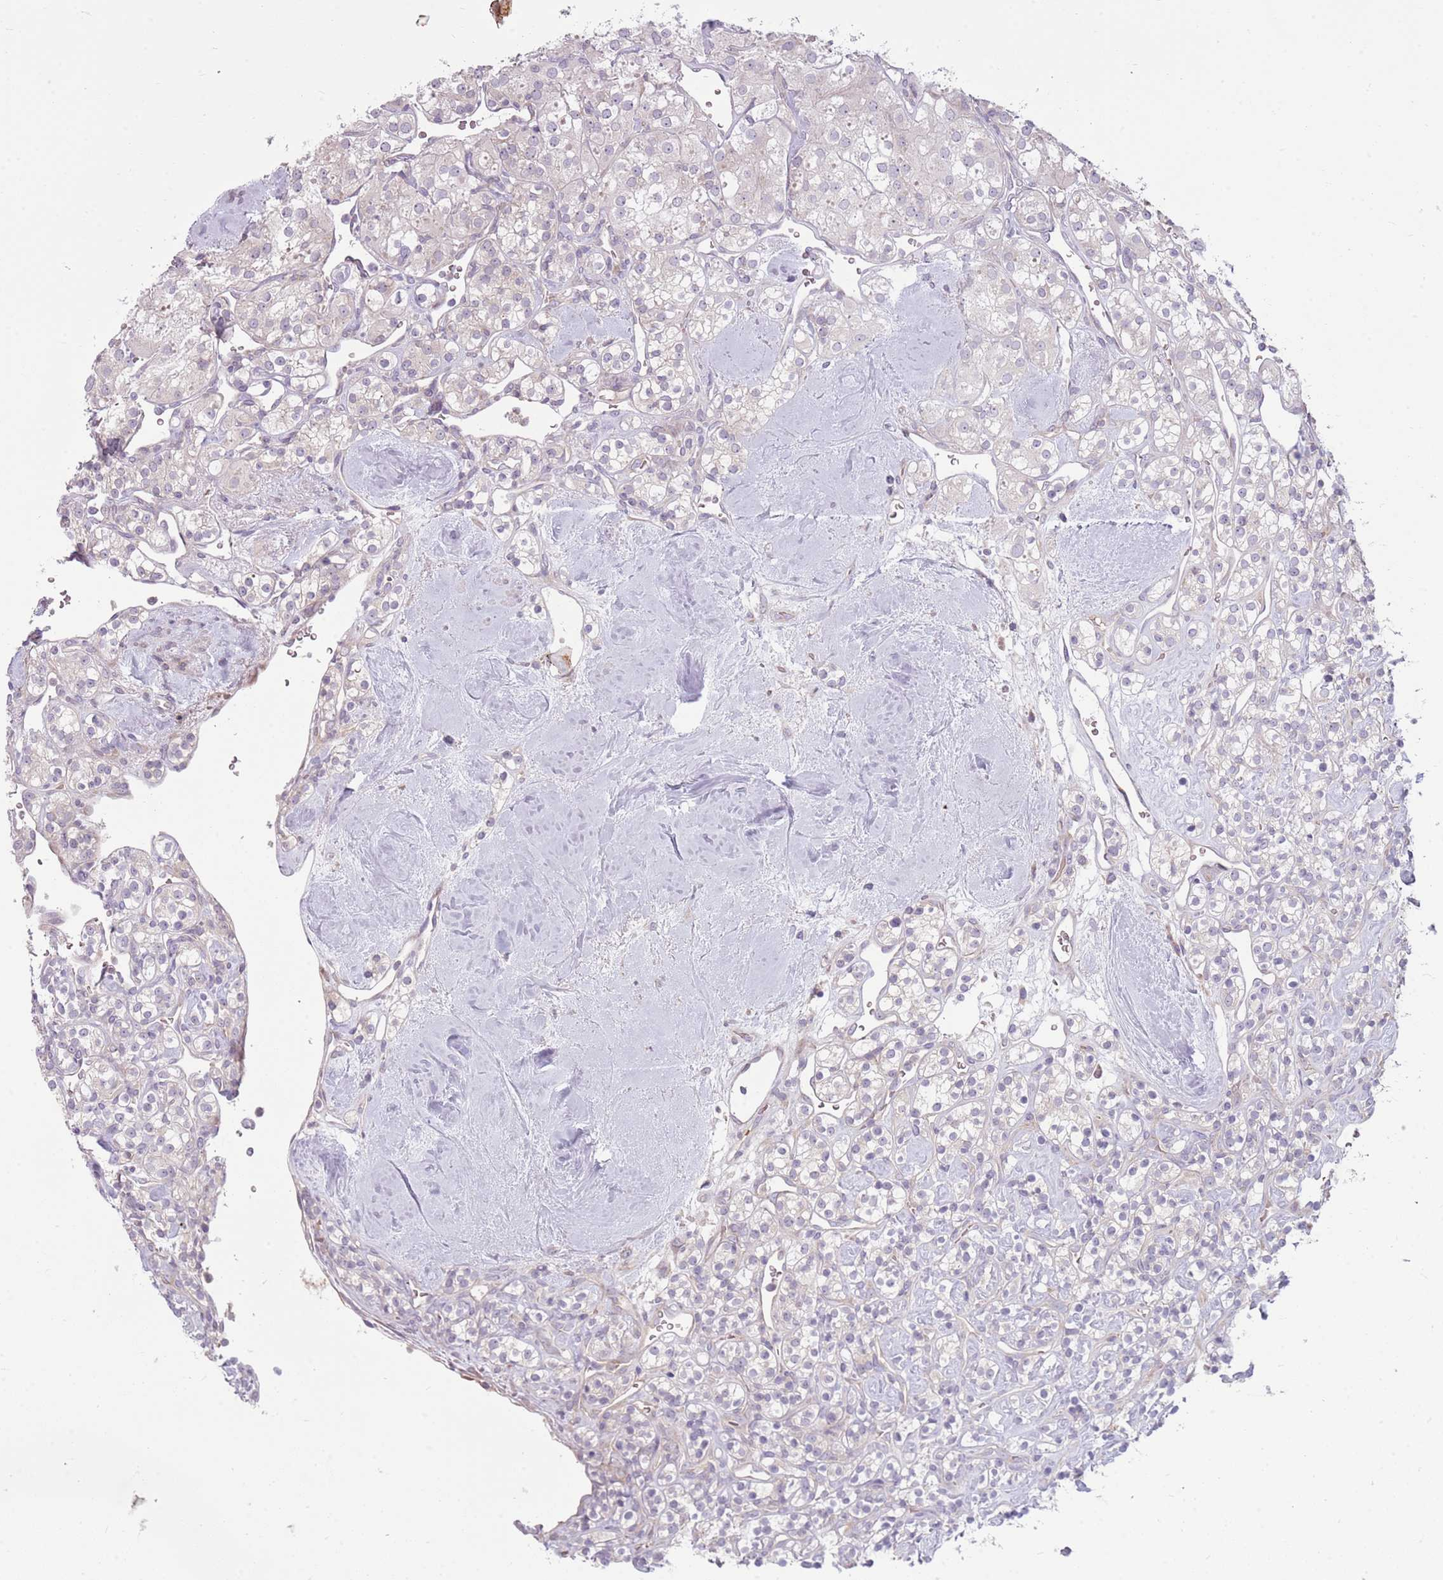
{"staining": {"intensity": "negative", "quantity": "none", "location": "none"}, "tissue": "renal cancer", "cell_type": "Tumor cells", "image_type": "cancer", "snomed": [{"axis": "morphology", "description": "Adenocarcinoma, NOS"}, {"axis": "topography", "description": "Kidney"}], "caption": "Tumor cells show no significant protein expression in renal adenocarcinoma.", "gene": "HSPA14", "patient": {"sex": "male", "age": 77}}